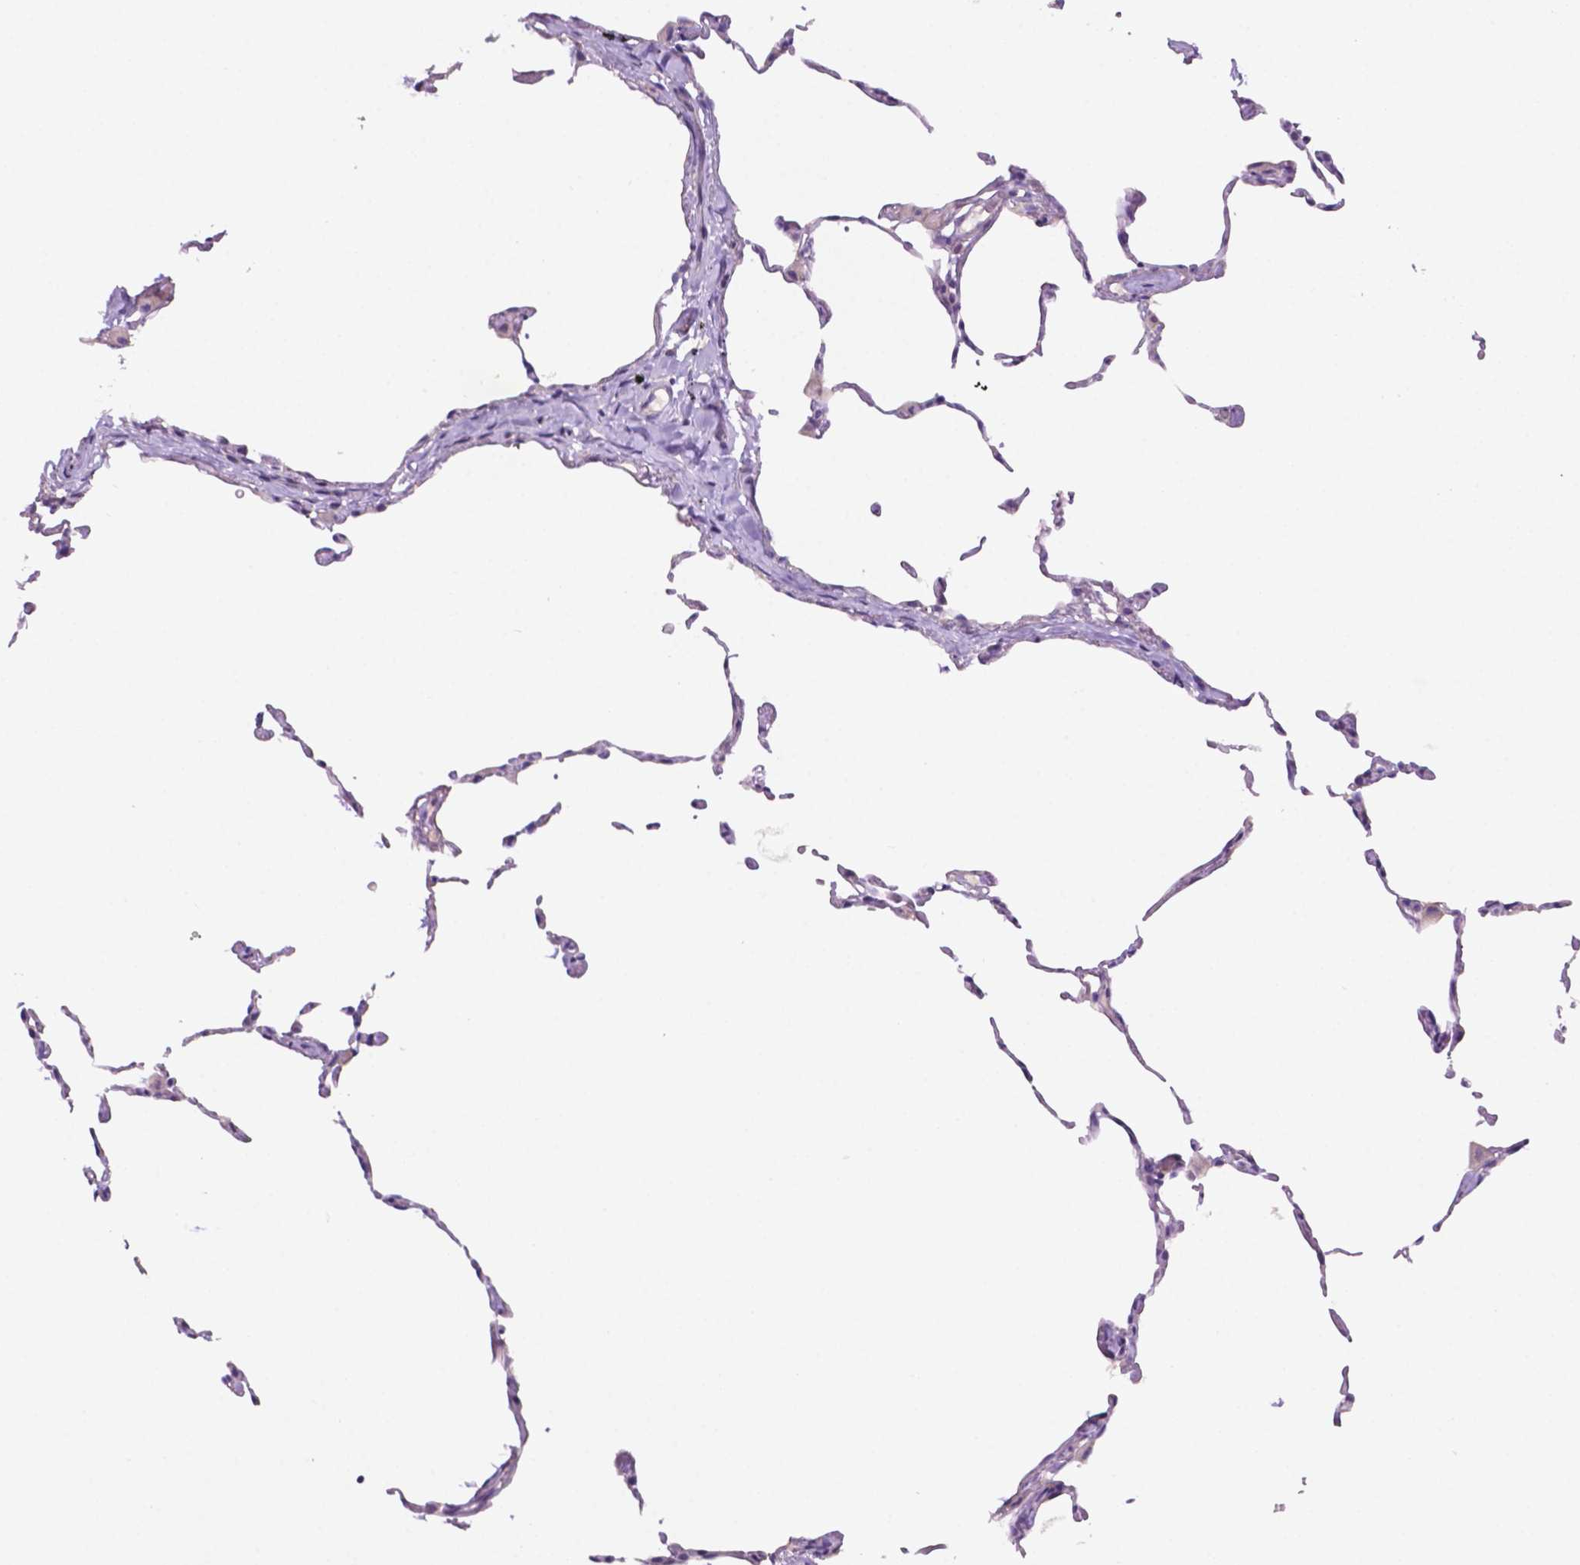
{"staining": {"intensity": "negative", "quantity": "none", "location": "none"}, "tissue": "lung", "cell_type": "Alveolar cells", "image_type": "normal", "snomed": [{"axis": "morphology", "description": "Normal tissue, NOS"}, {"axis": "topography", "description": "Lung"}], "caption": "A photomicrograph of lung stained for a protein exhibits no brown staining in alveolar cells.", "gene": "PRPS2", "patient": {"sex": "female", "age": 57}}